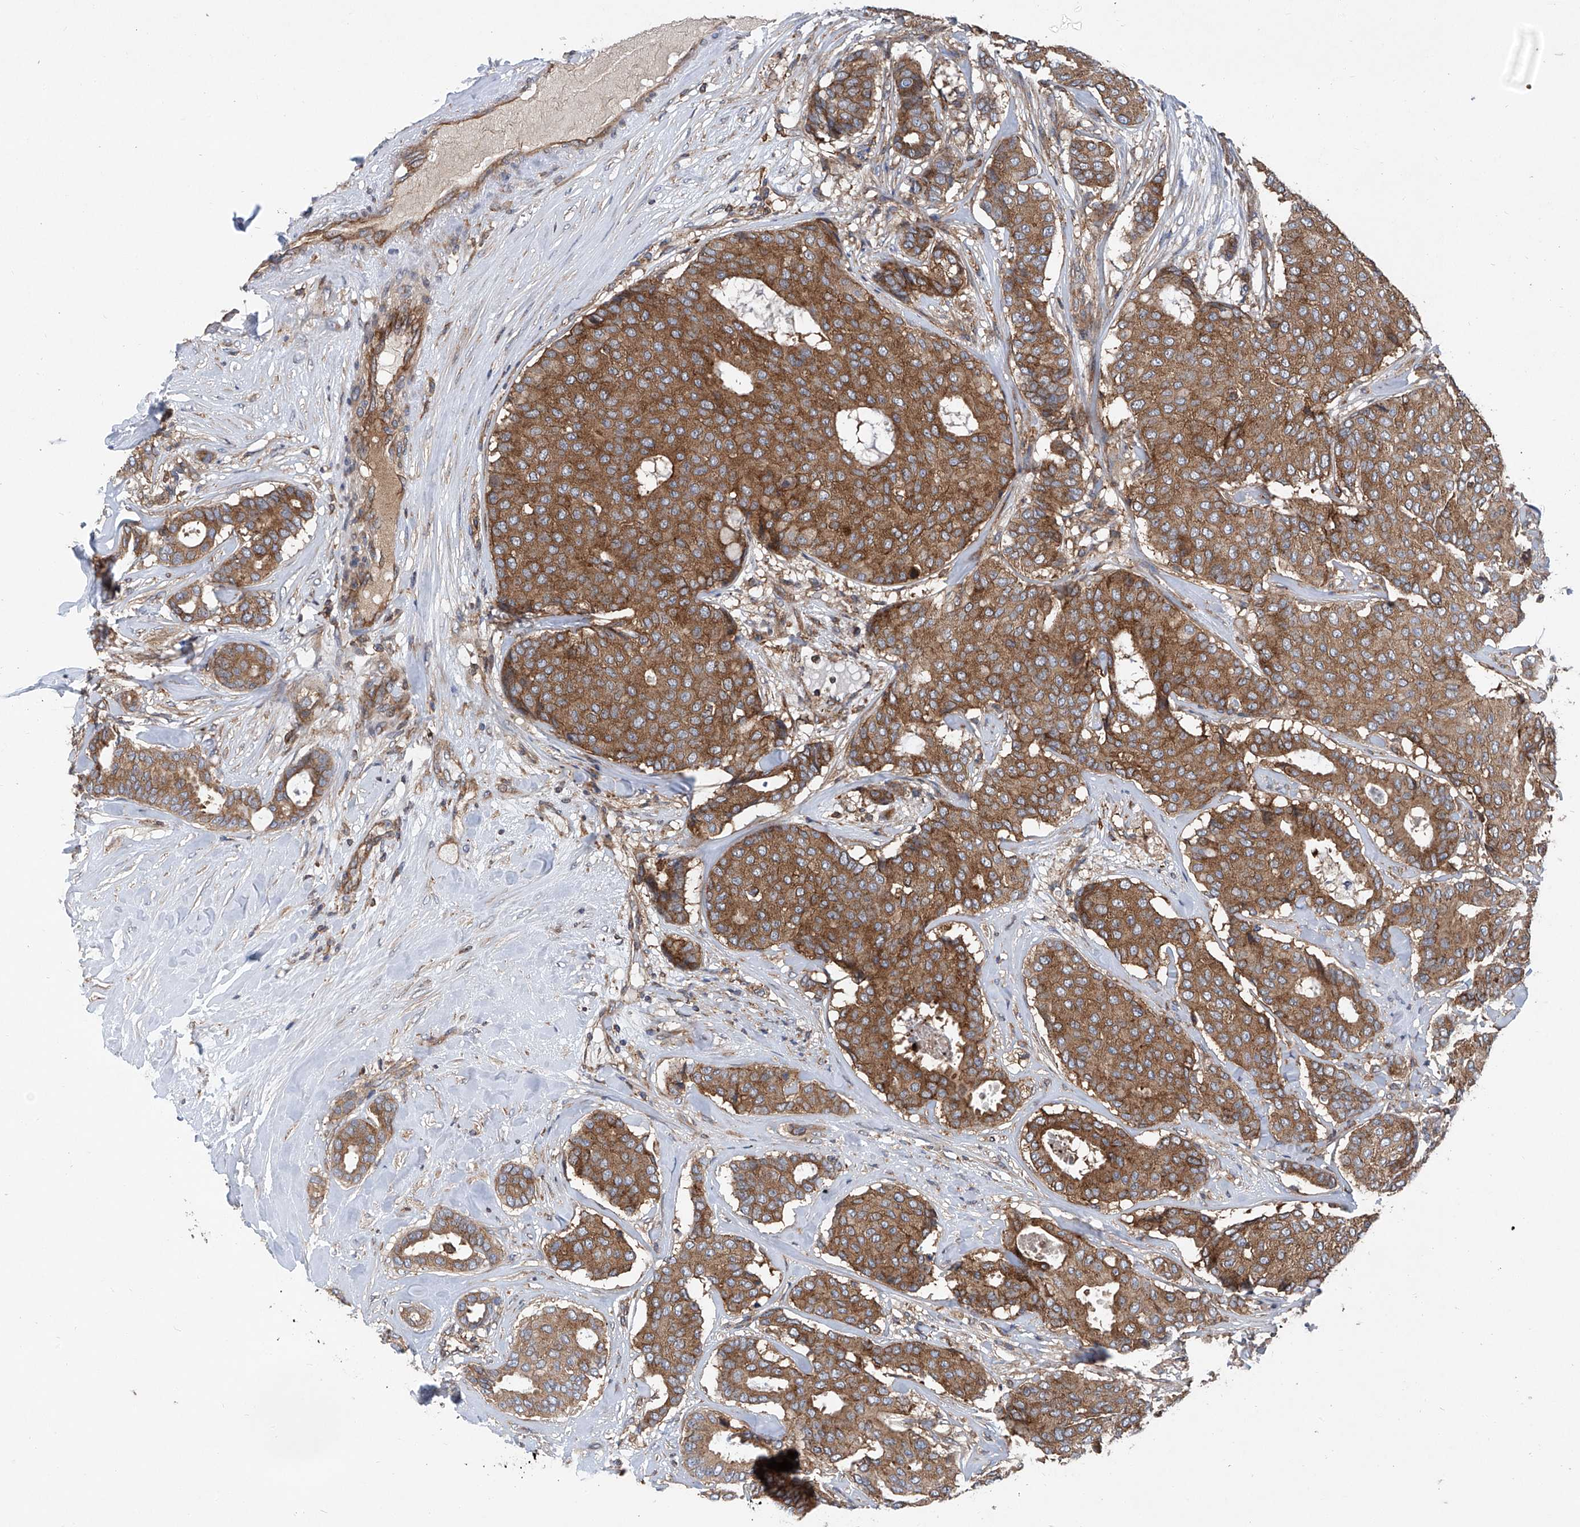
{"staining": {"intensity": "moderate", "quantity": ">75%", "location": "cytoplasmic/membranous"}, "tissue": "breast cancer", "cell_type": "Tumor cells", "image_type": "cancer", "snomed": [{"axis": "morphology", "description": "Duct carcinoma"}, {"axis": "topography", "description": "Breast"}], "caption": "Breast intraductal carcinoma tissue shows moderate cytoplasmic/membranous expression in about >75% of tumor cells", "gene": "SMAP1", "patient": {"sex": "female", "age": 75}}